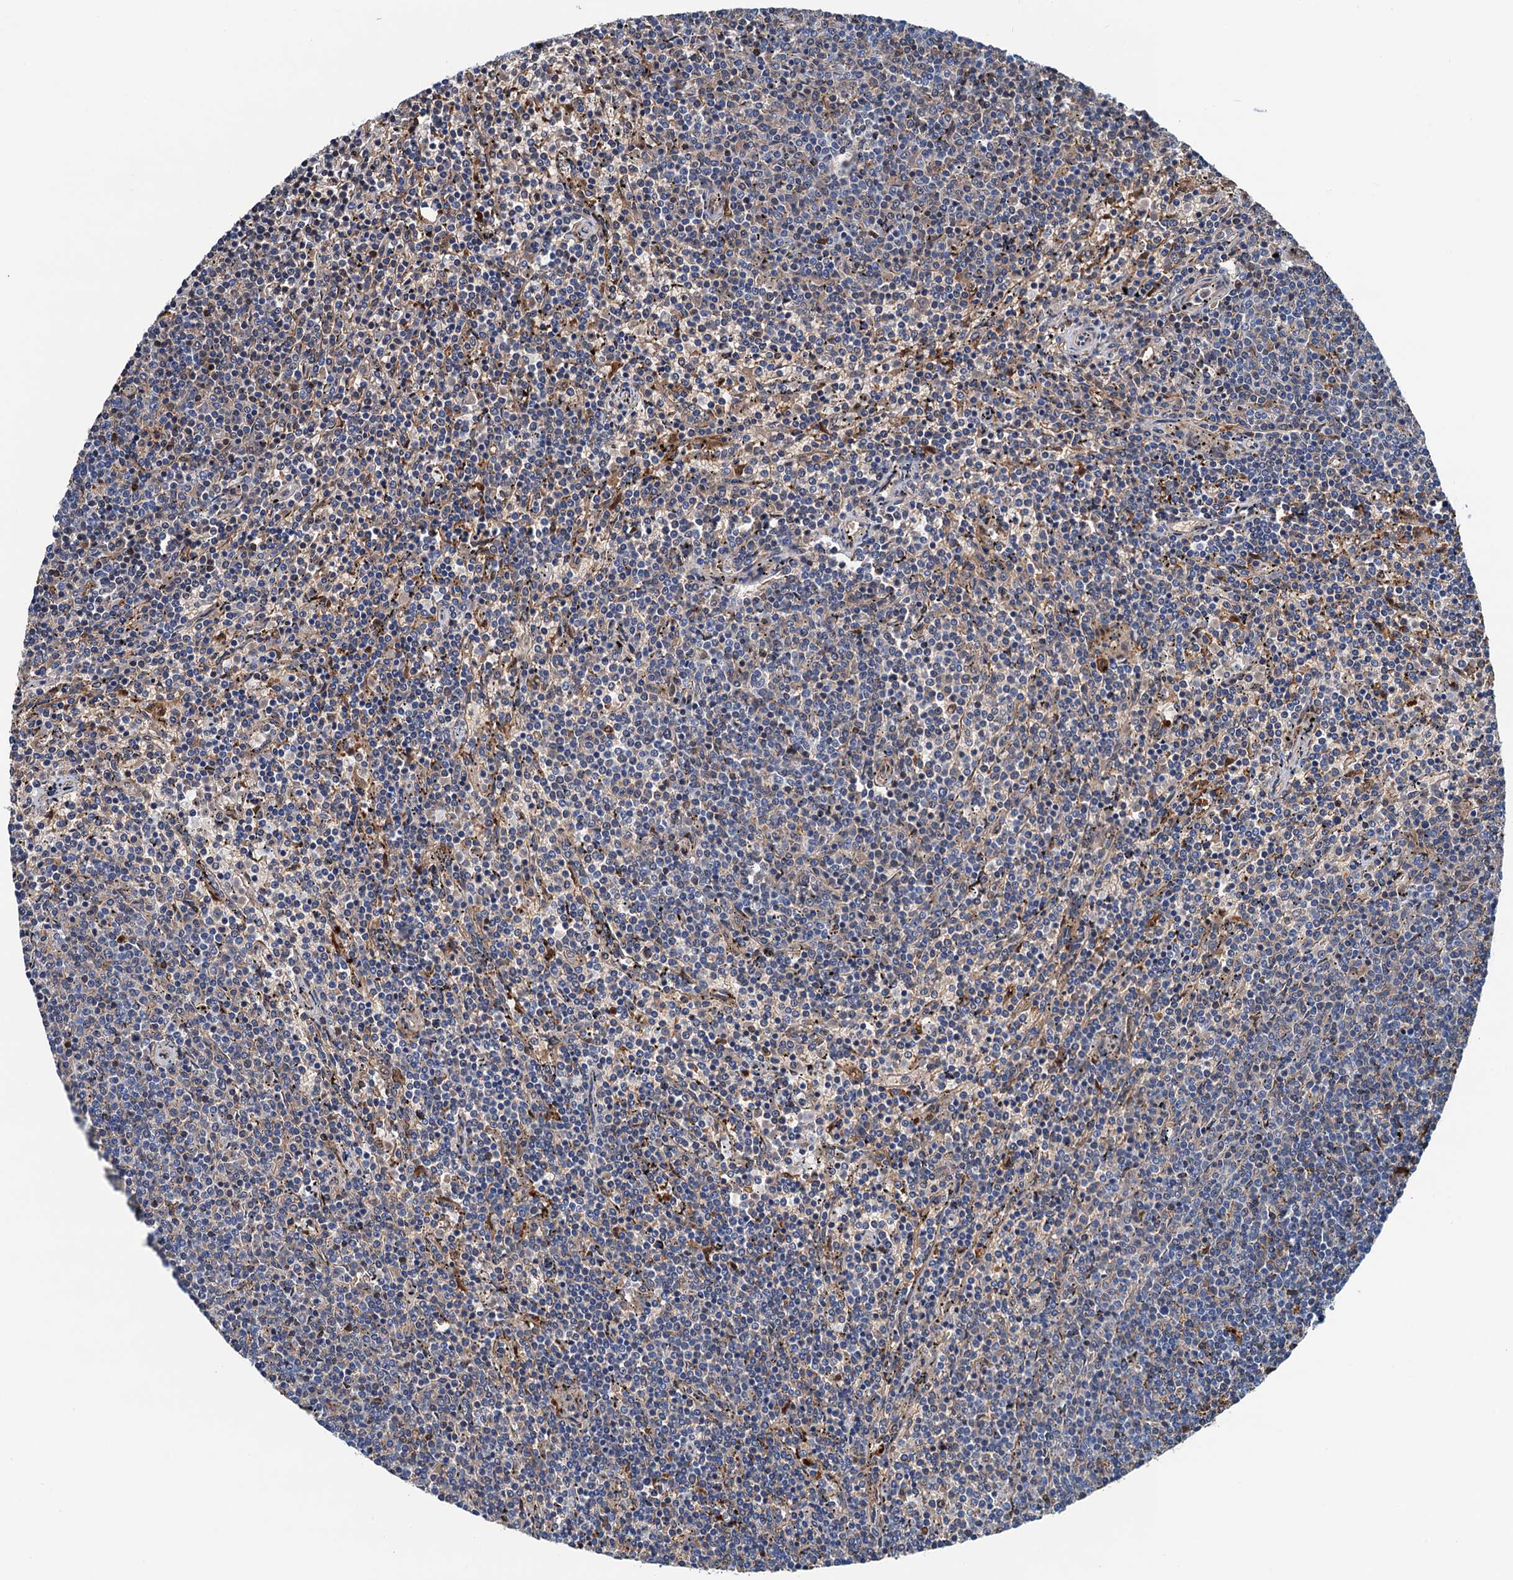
{"staining": {"intensity": "moderate", "quantity": "<25%", "location": "cytoplasmic/membranous"}, "tissue": "lymphoma", "cell_type": "Tumor cells", "image_type": "cancer", "snomed": [{"axis": "morphology", "description": "Malignant lymphoma, non-Hodgkin's type, Low grade"}, {"axis": "topography", "description": "Spleen"}], "caption": "A brown stain labels moderate cytoplasmic/membranous positivity of a protein in human low-grade malignant lymphoma, non-Hodgkin's type tumor cells.", "gene": "CSTPP1", "patient": {"sex": "female", "age": 50}}